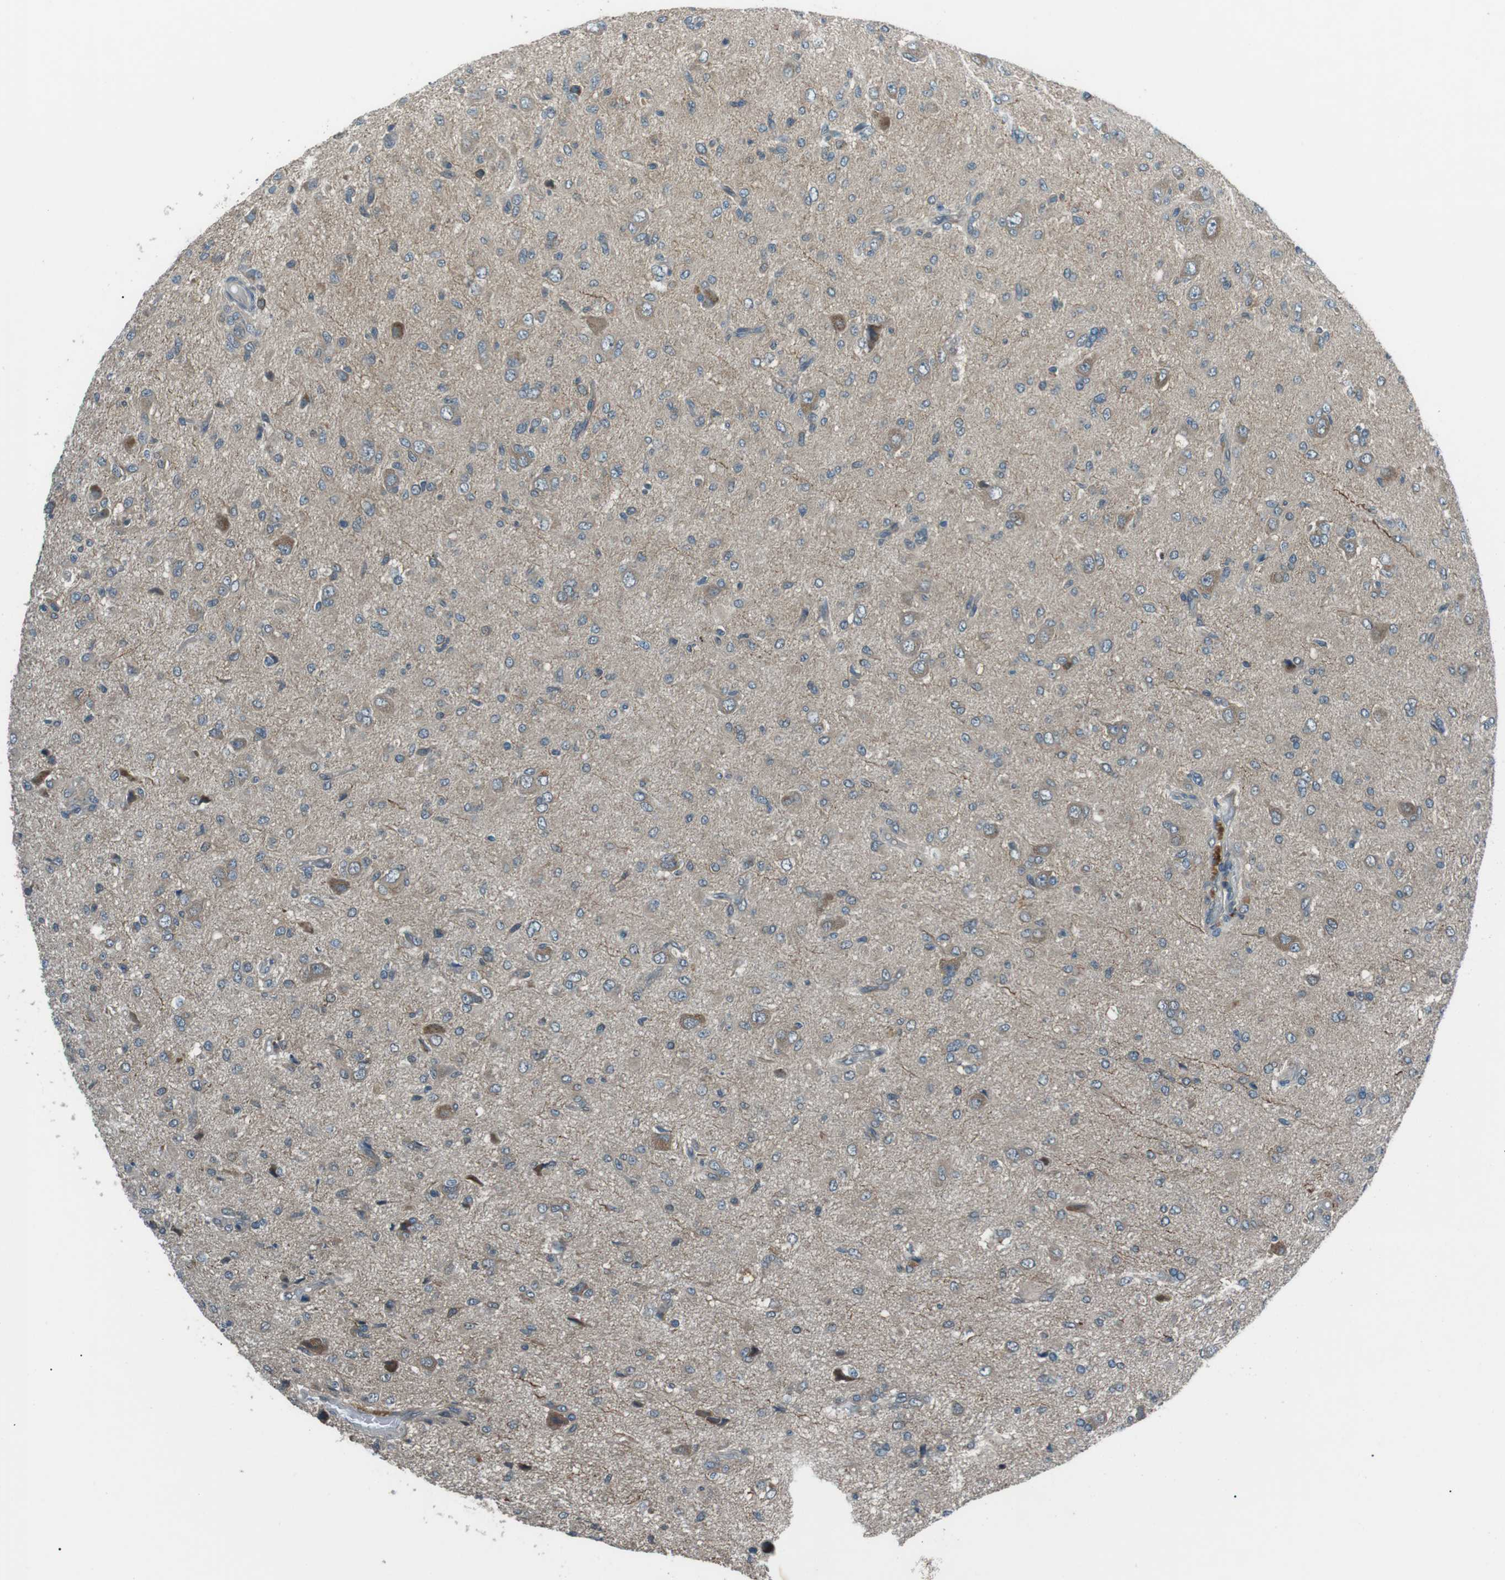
{"staining": {"intensity": "weak", "quantity": "<25%", "location": "cytoplasmic/membranous"}, "tissue": "glioma", "cell_type": "Tumor cells", "image_type": "cancer", "snomed": [{"axis": "morphology", "description": "Glioma, malignant, High grade"}, {"axis": "topography", "description": "Brain"}], "caption": "Tumor cells show no significant positivity in high-grade glioma (malignant).", "gene": "LRIG2", "patient": {"sex": "female", "age": 59}}